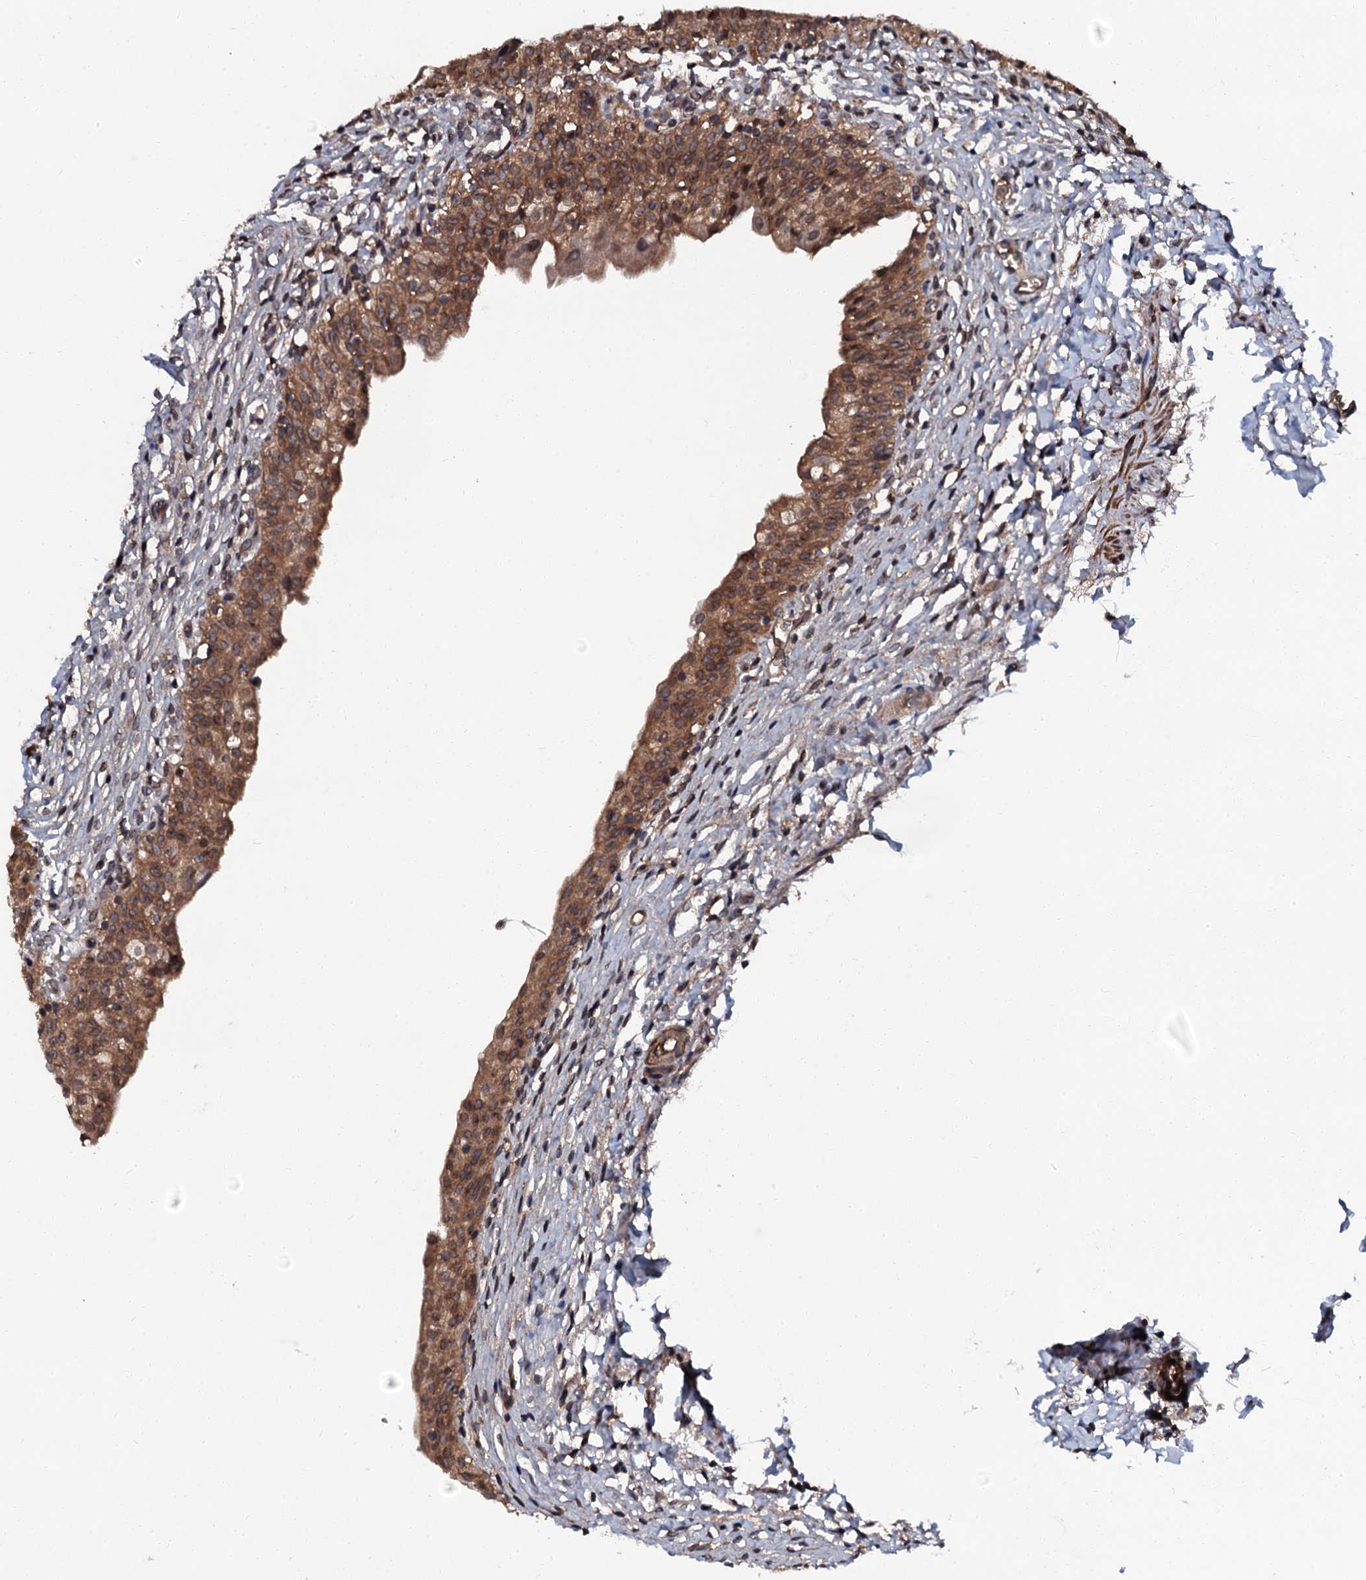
{"staining": {"intensity": "moderate", "quantity": ">75%", "location": "cytoplasmic/membranous"}, "tissue": "urinary bladder", "cell_type": "Urothelial cells", "image_type": "normal", "snomed": [{"axis": "morphology", "description": "Normal tissue, NOS"}, {"axis": "topography", "description": "Urinary bladder"}], "caption": "DAB (3,3'-diaminobenzidine) immunohistochemical staining of normal human urinary bladder demonstrates moderate cytoplasmic/membranous protein positivity in approximately >75% of urothelial cells.", "gene": "N4BP1", "patient": {"sex": "male", "age": 55}}